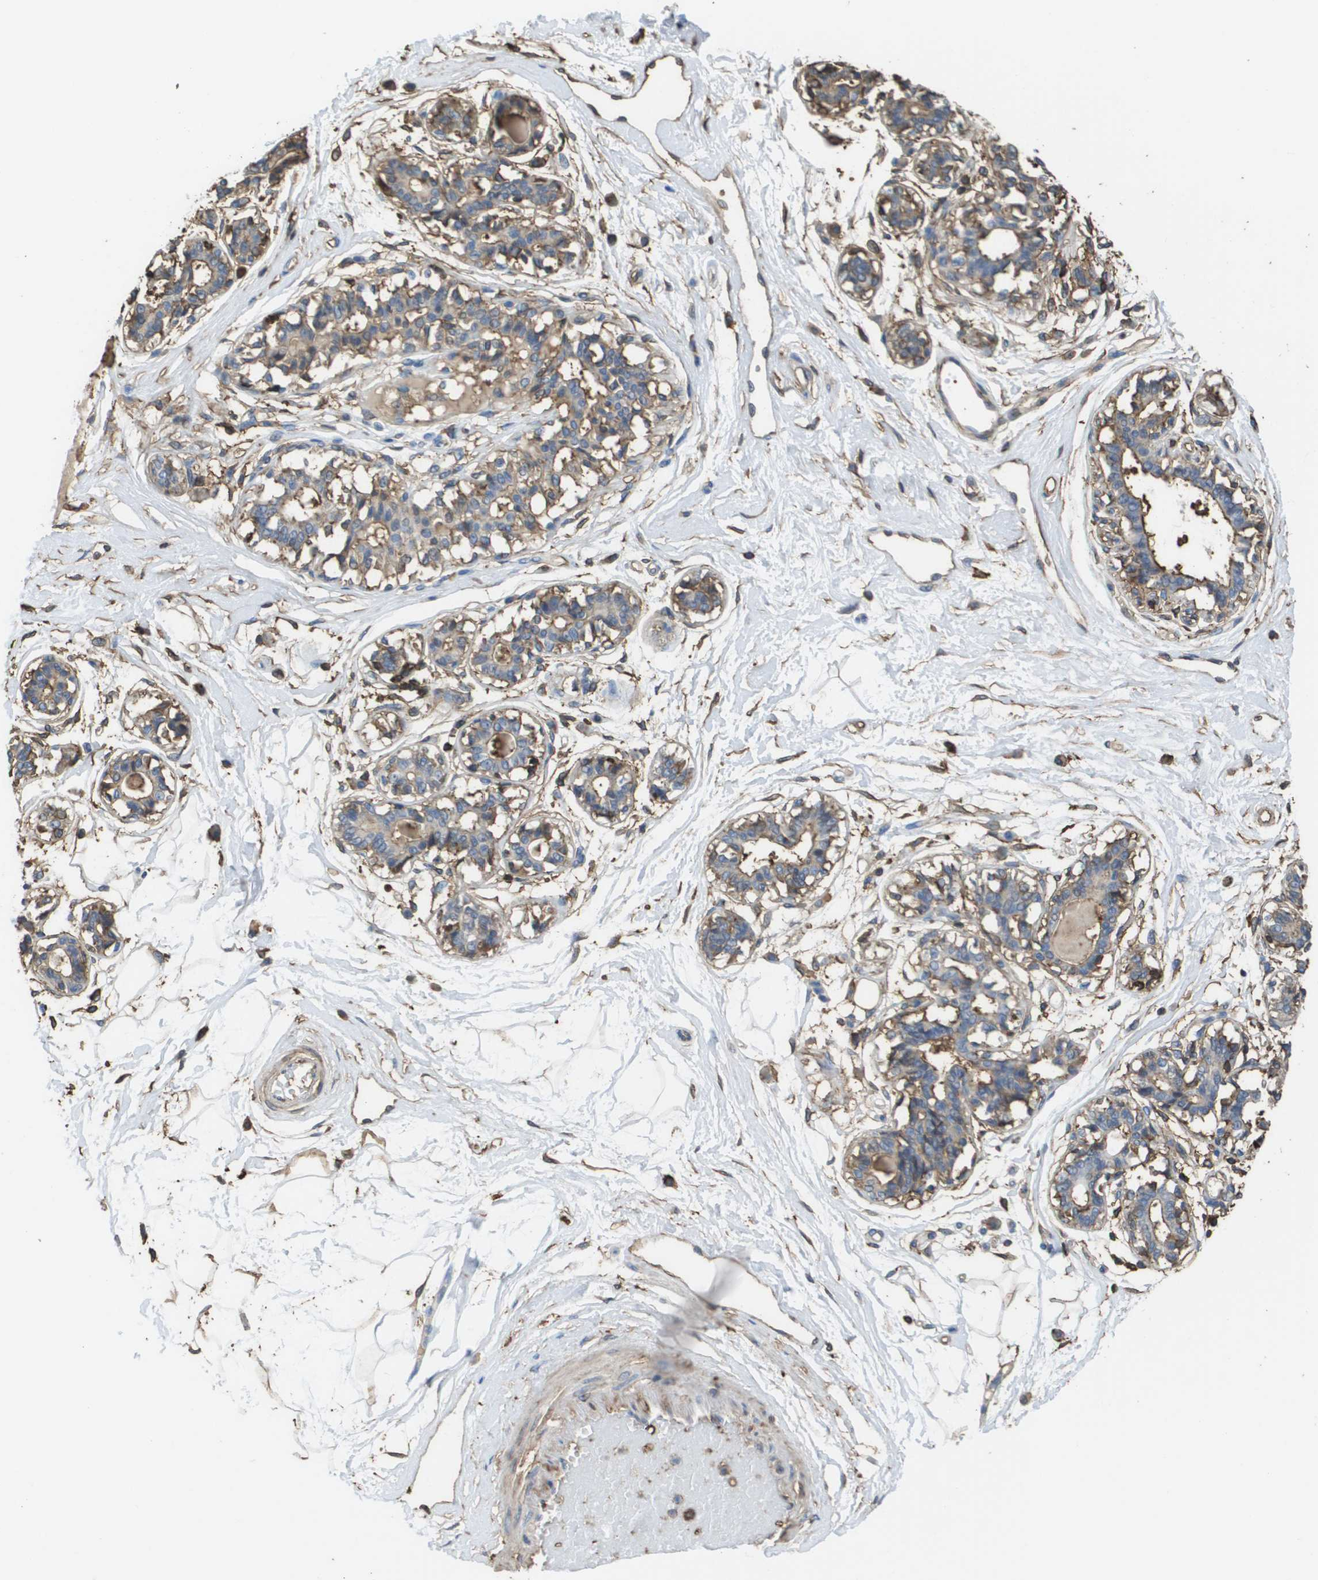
{"staining": {"intensity": "negative", "quantity": "none", "location": "none"}, "tissue": "breast", "cell_type": "Adipocytes", "image_type": "normal", "snomed": [{"axis": "morphology", "description": "Normal tissue, NOS"}, {"axis": "topography", "description": "Breast"}], "caption": "Breast stained for a protein using IHC displays no staining adipocytes.", "gene": "PASK", "patient": {"sex": "female", "age": 45}}